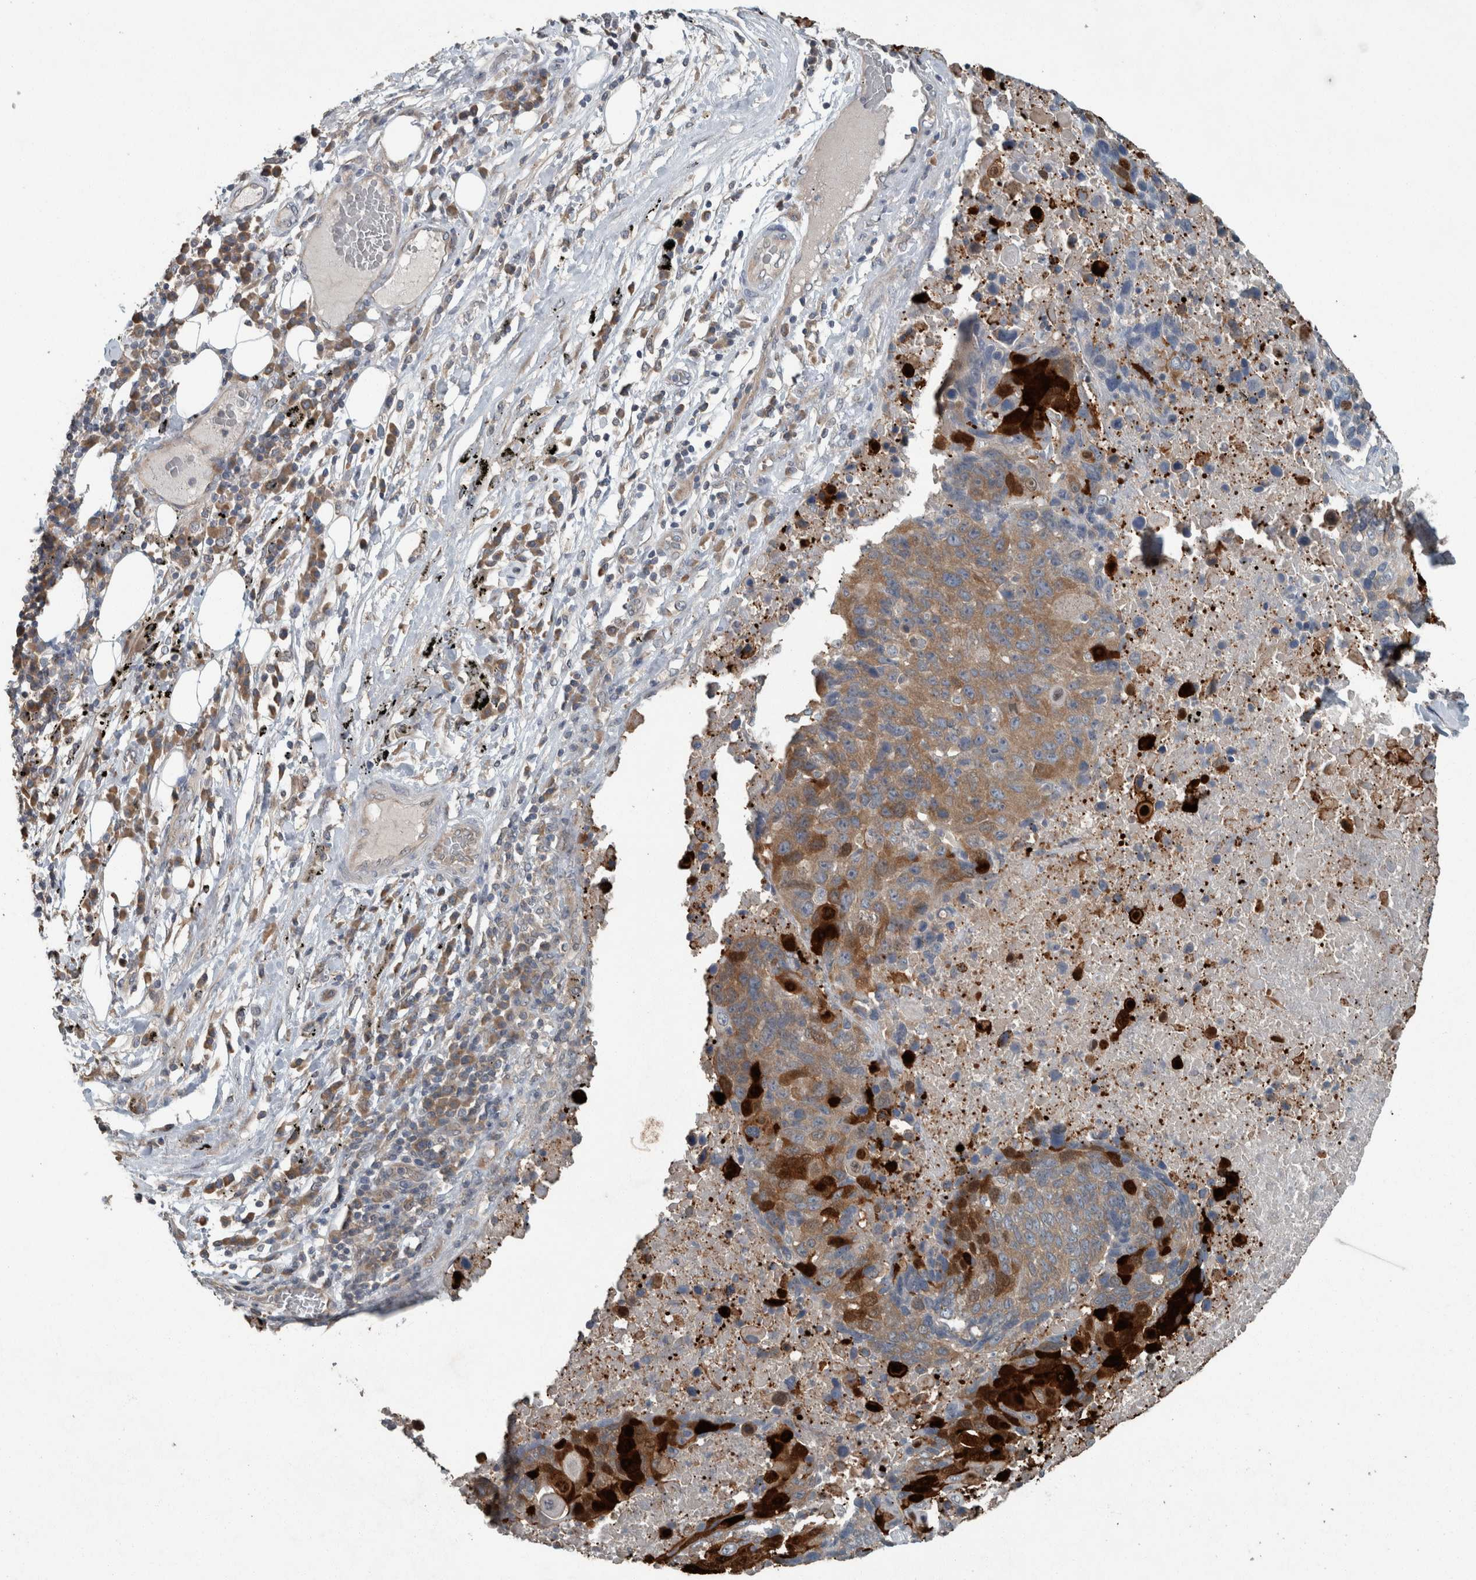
{"staining": {"intensity": "strong", "quantity": "<25%", "location": "cytoplasmic/membranous,nuclear"}, "tissue": "lung cancer", "cell_type": "Tumor cells", "image_type": "cancer", "snomed": [{"axis": "morphology", "description": "Squamous cell carcinoma, NOS"}, {"axis": "topography", "description": "Lung"}], "caption": "Lung cancer was stained to show a protein in brown. There is medium levels of strong cytoplasmic/membranous and nuclear staining in about <25% of tumor cells. (brown staining indicates protein expression, while blue staining denotes nuclei).", "gene": "KNTC1", "patient": {"sex": "male", "age": 66}}